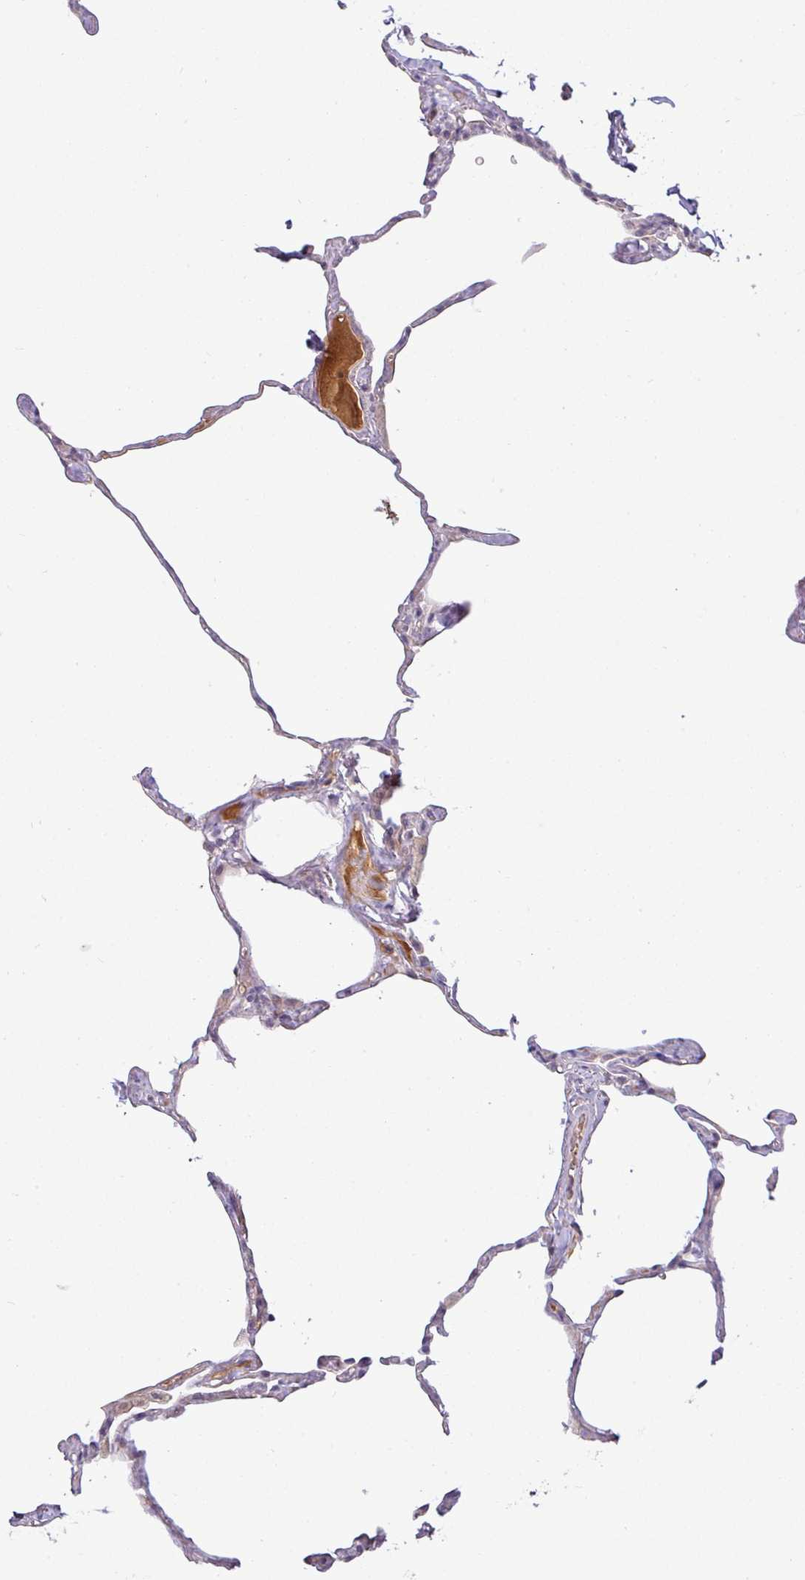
{"staining": {"intensity": "negative", "quantity": "none", "location": "none"}, "tissue": "lung", "cell_type": "Alveolar cells", "image_type": "normal", "snomed": [{"axis": "morphology", "description": "Normal tissue, NOS"}, {"axis": "topography", "description": "Lung"}], "caption": "Image shows no protein expression in alveolar cells of benign lung. (Immunohistochemistry, brightfield microscopy, high magnification).", "gene": "APOM", "patient": {"sex": "male", "age": 65}}